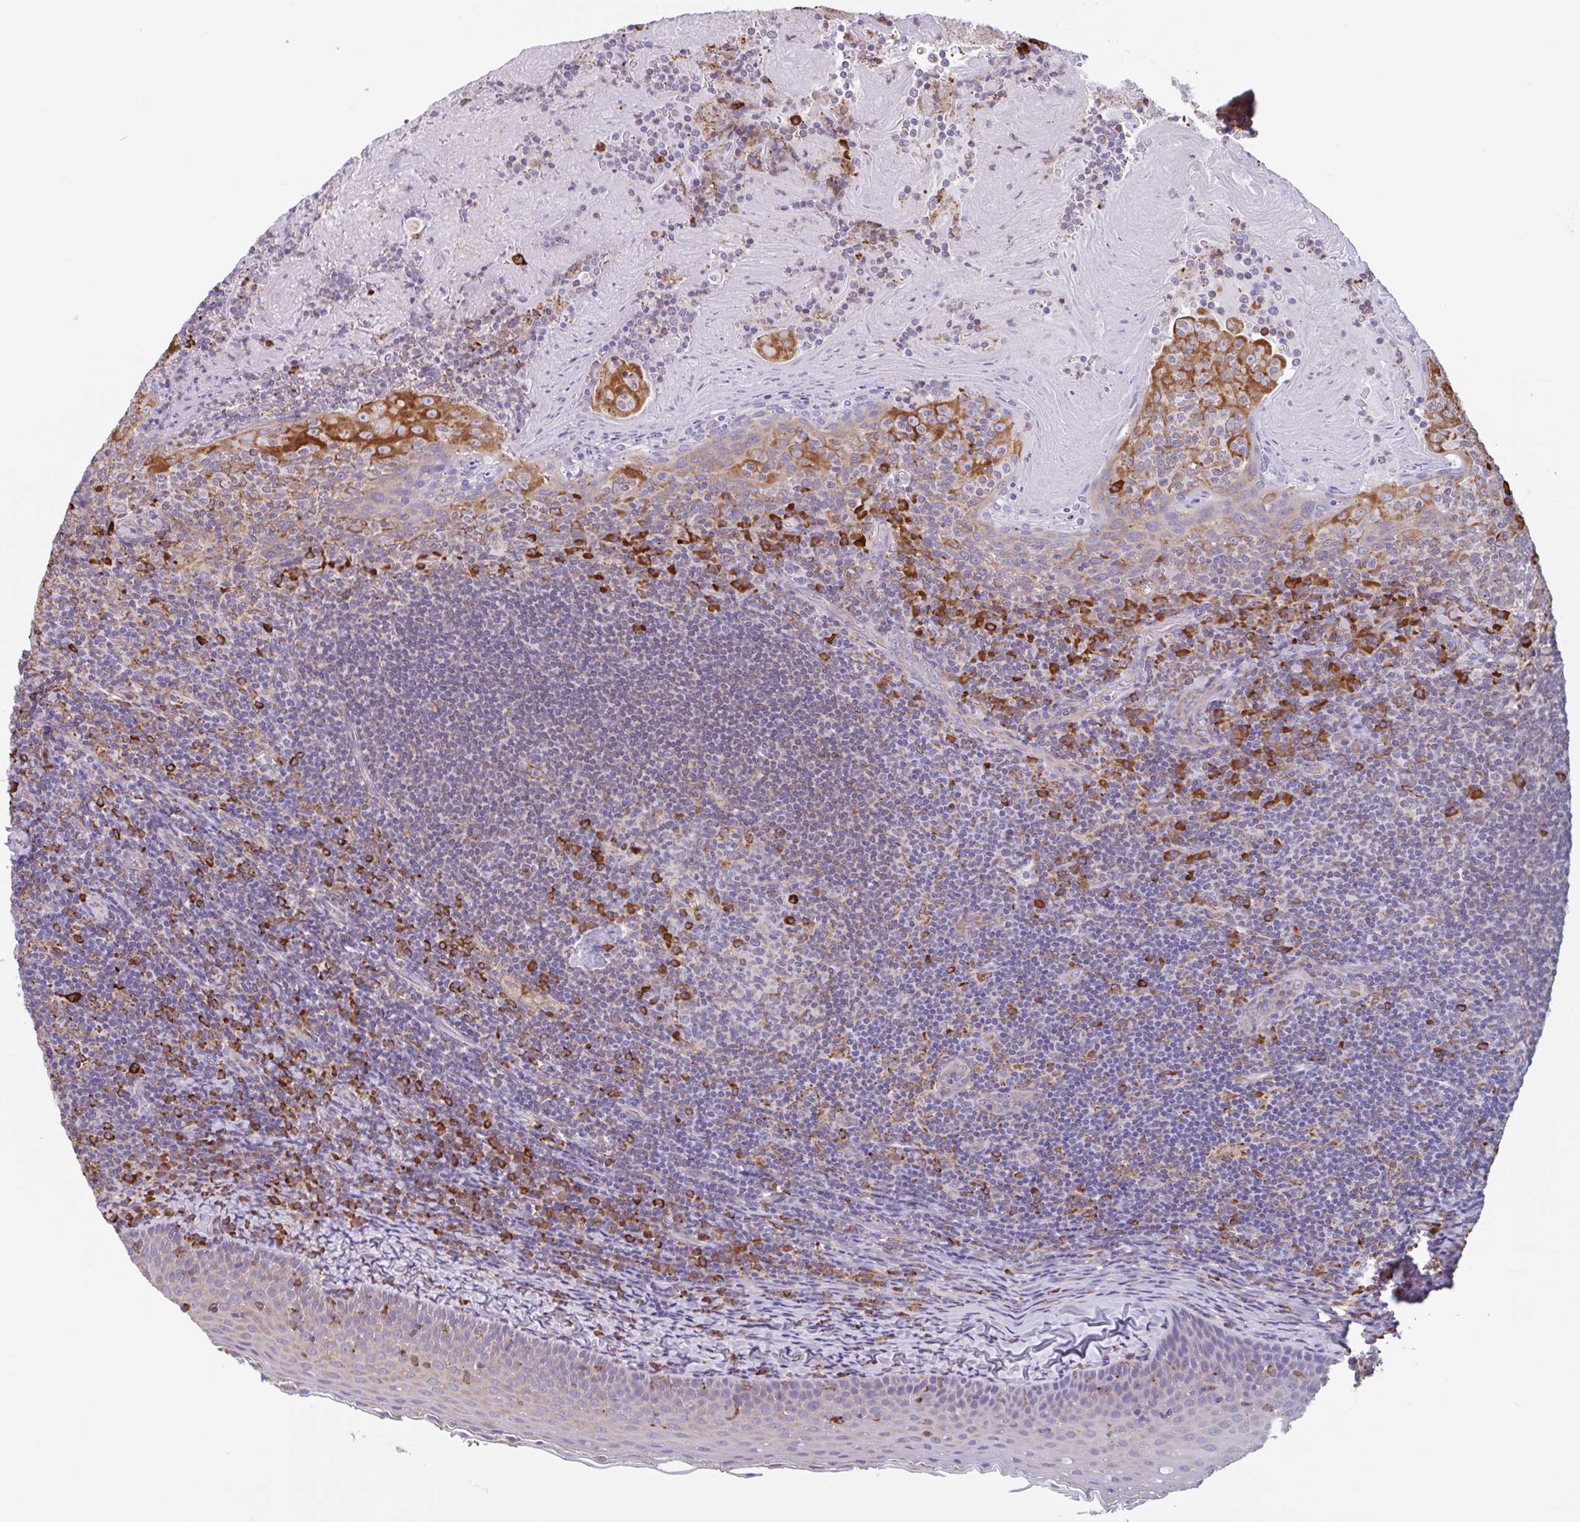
{"staining": {"intensity": "negative", "quantity": "none", "location": "none"}, "tissue": "tonsil", "cell_type": "Germinal center cells", "image_type": "normal", "snomed": [{"axis": "morphology", "description": "Normal tissue, NOS"}, {"axis": "topography", "description": "Tonsil"}], "caption": "Germinal center cells are negative for brown protein staining in normal tonsil. Brightfield microscopy of IHC stained with DAB (3,3'-diaminobenzidine) (brown) and hematoxylin (blue), captured at high magnification.", "gene": "DOK4", "patient": {"sex": "female", "age": 10}}